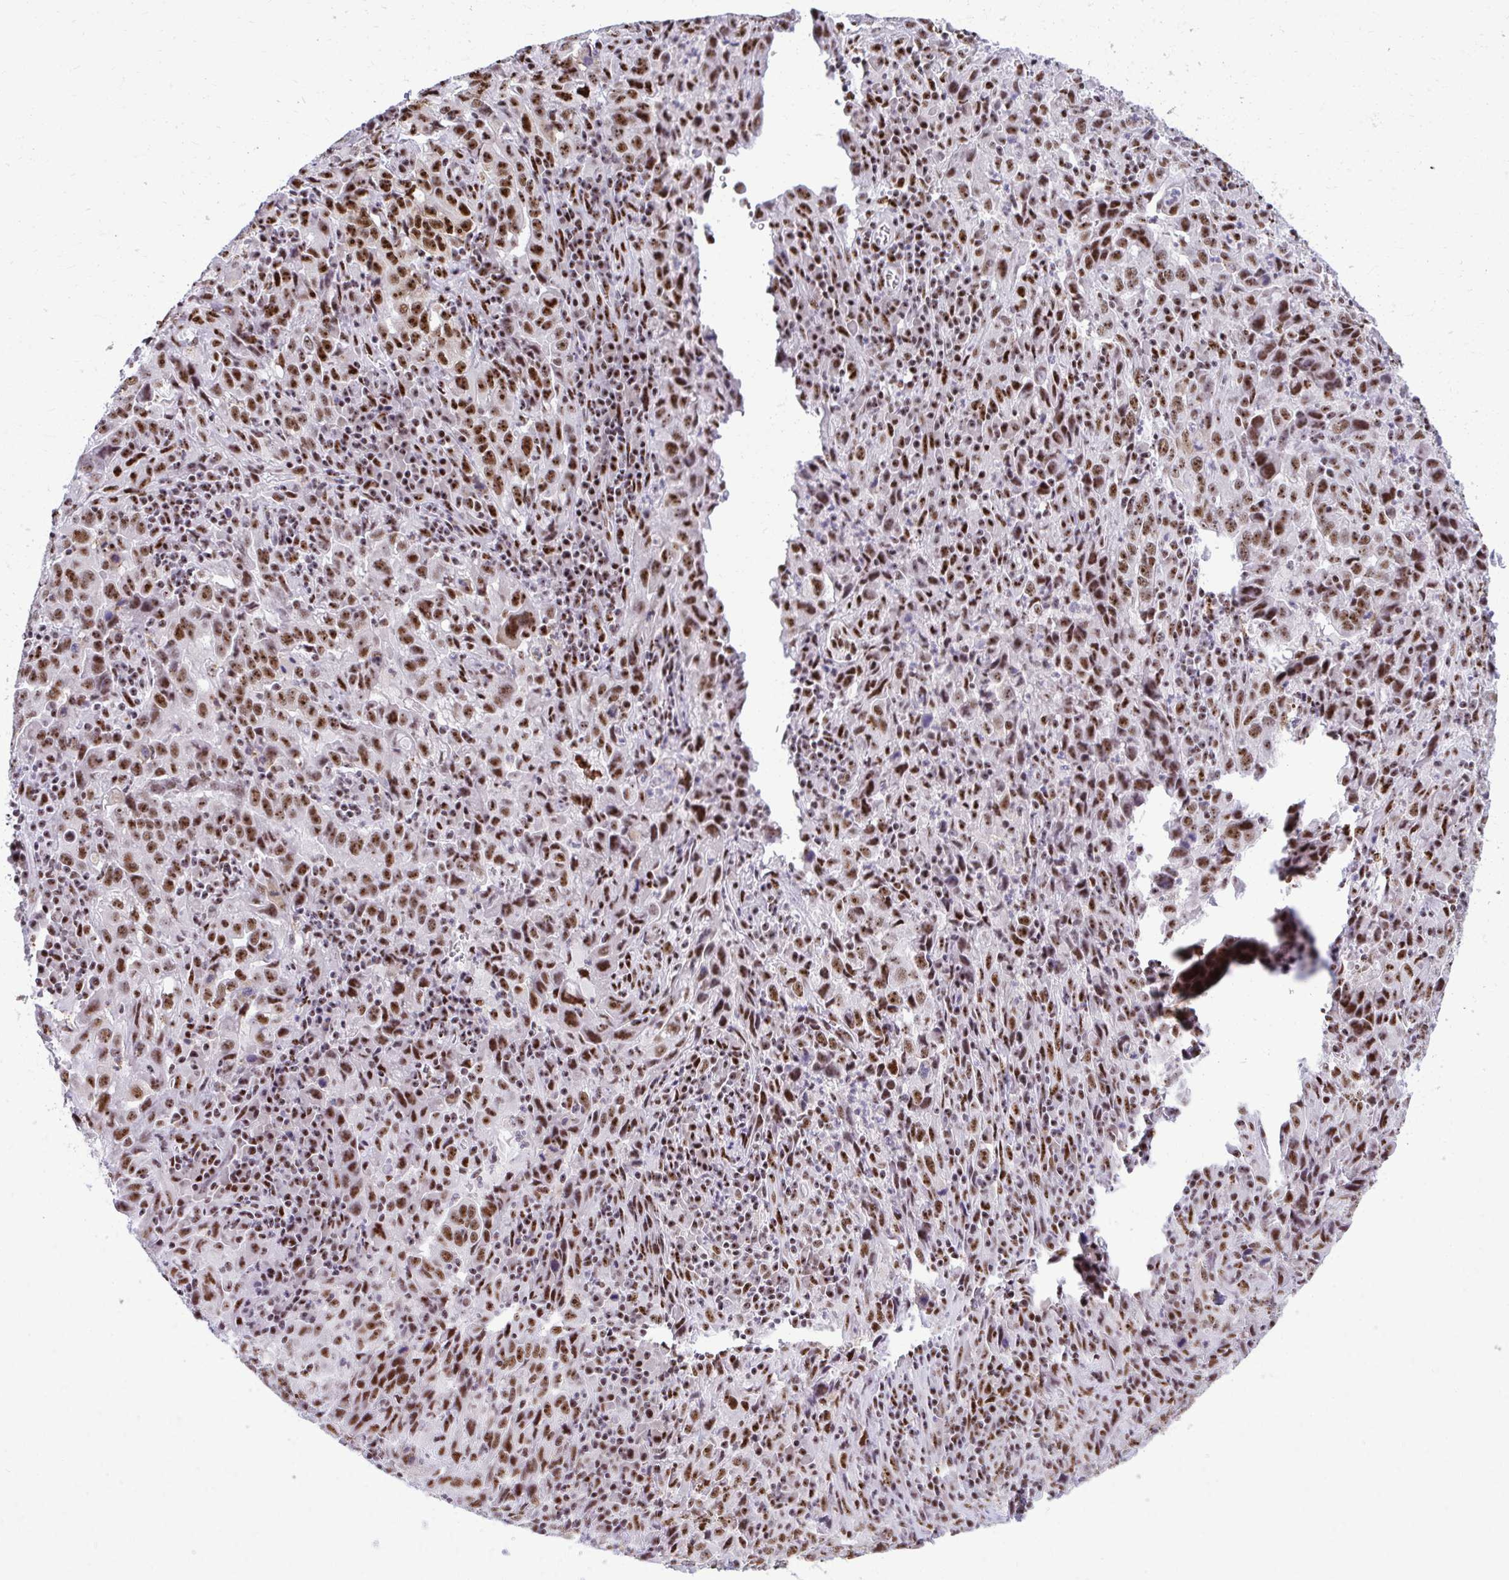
{"staining": {"intensity": "strong", "quantity": ">75%", "location": "nuclear"}, "tissue": "lung cancer", "cell_type": "Tumor cells", "image_type": "cancer", "snomed": [{"axis": "morphology", "description": "Adenocarcinoma, NOS"}, {"axis": "topography", "description": "Lung"}], "caption": "DAB immunohistochemical staining of lung adenocarcinoma shows strong nuclear protein staining in approximately >75% of tumor cells.", "gene": "PELP1", "patient": {"sex": "male", "age": 67}}